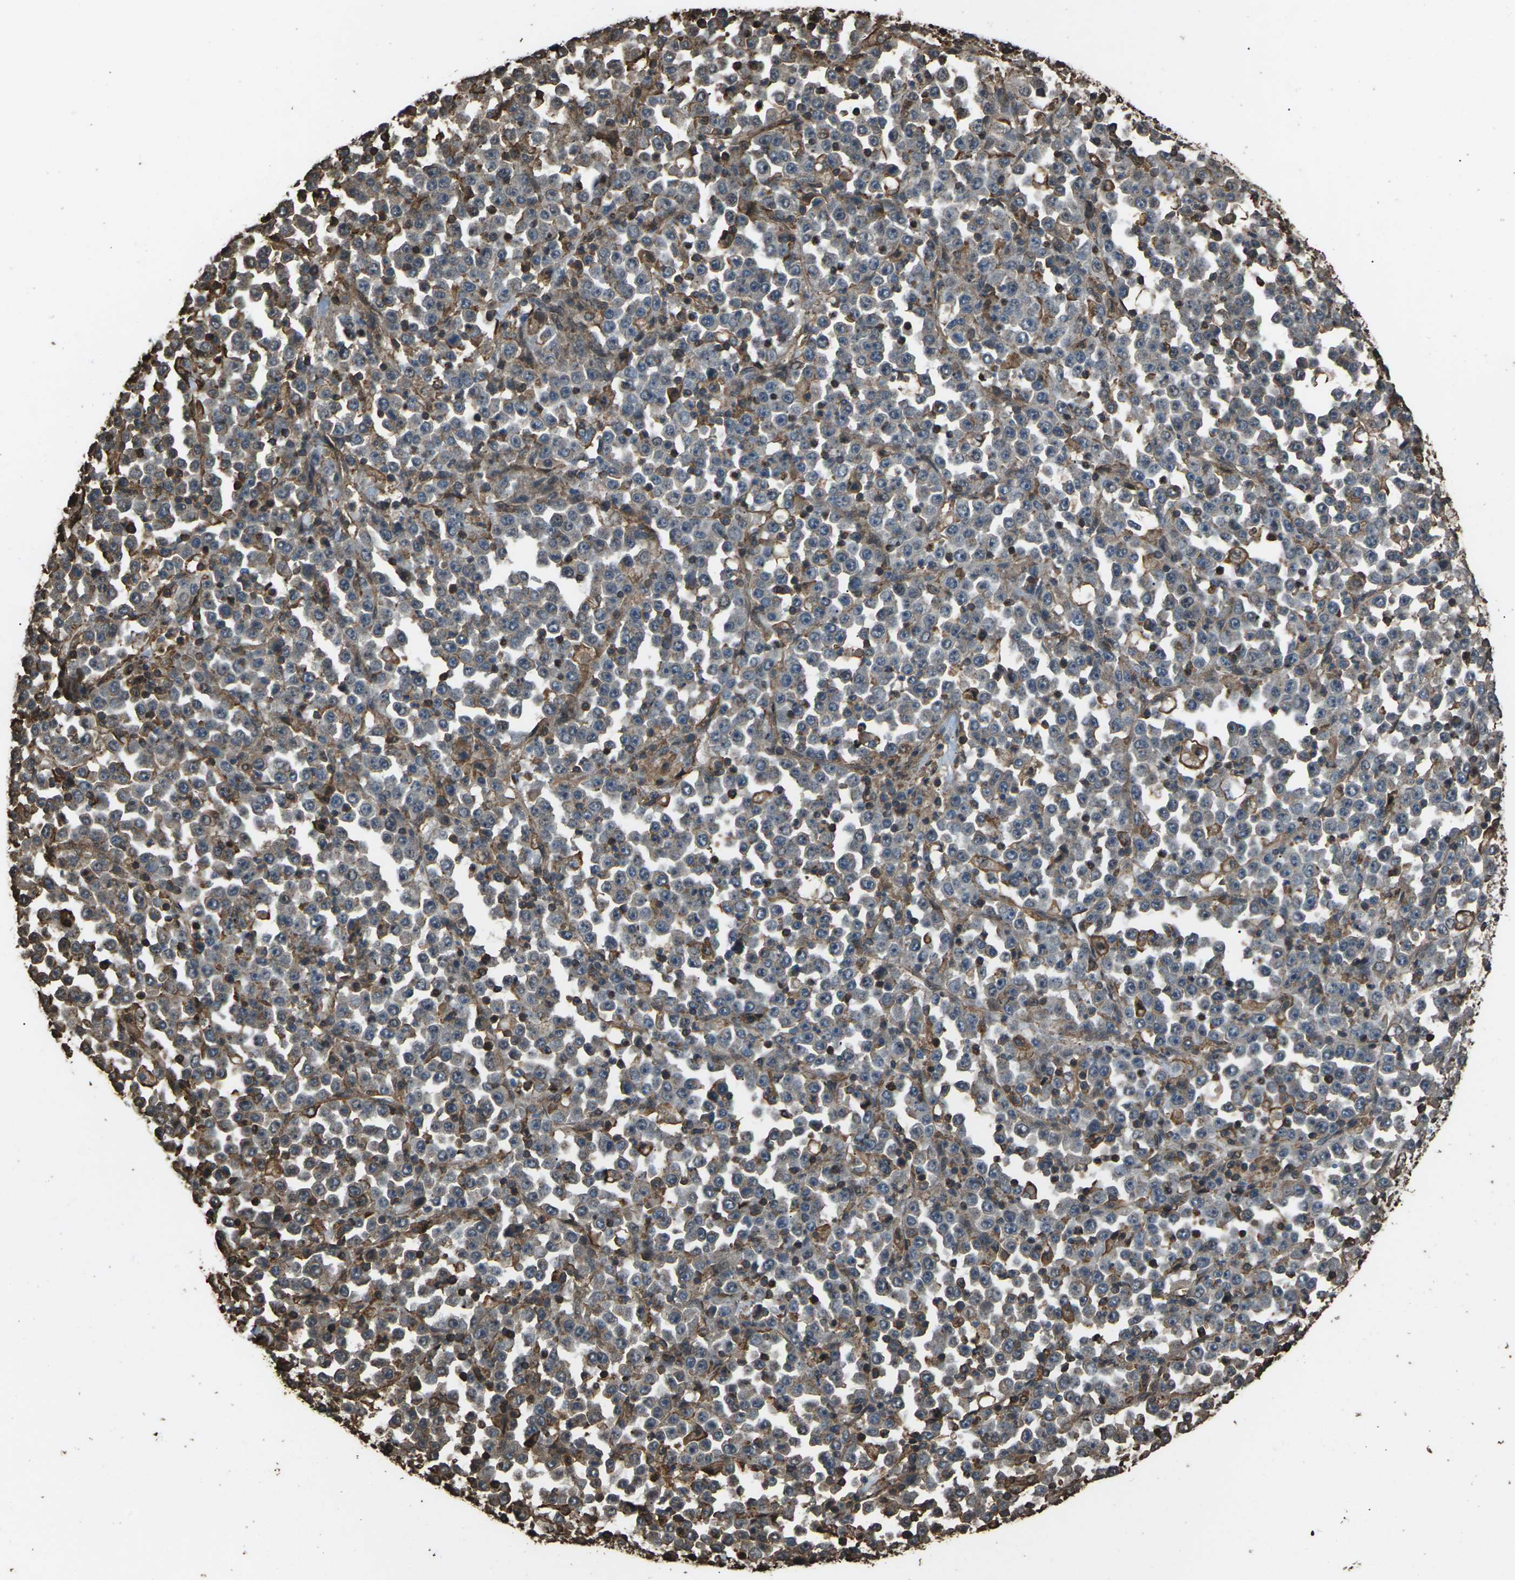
{"staining": {"intensity": "weak", "quantity": "25%-75%", "location": "cytoplasmic/membranous"}, "tissue": "stomach cancer", "cell_type": "Tumor cells", "image_type": "cancer", "snomed": [{"axis": "morphology", "description": "Normal tissue, NOS"}, {"axis": "morphology", "description": "Adenocarcinoma, NOS"}, {"axis": "topography", "description": "Stomach, upper"}, {"axis": "topography", "description": "Stomach"}], "caption": "DAB immunohistochemical staining of stomach cancer demonstrates weak cytoplasmic/membranous protein staining in approximately 25%-75% of tumor cells. The staining is performed using DAB (3,3'-diaminobenzidine) brown chromogen to label protein expression. The nuclei are counter-stained blue using hematoxylin.", "gene": "DHPS", "patient": {"sex": "male", "age": 59}}